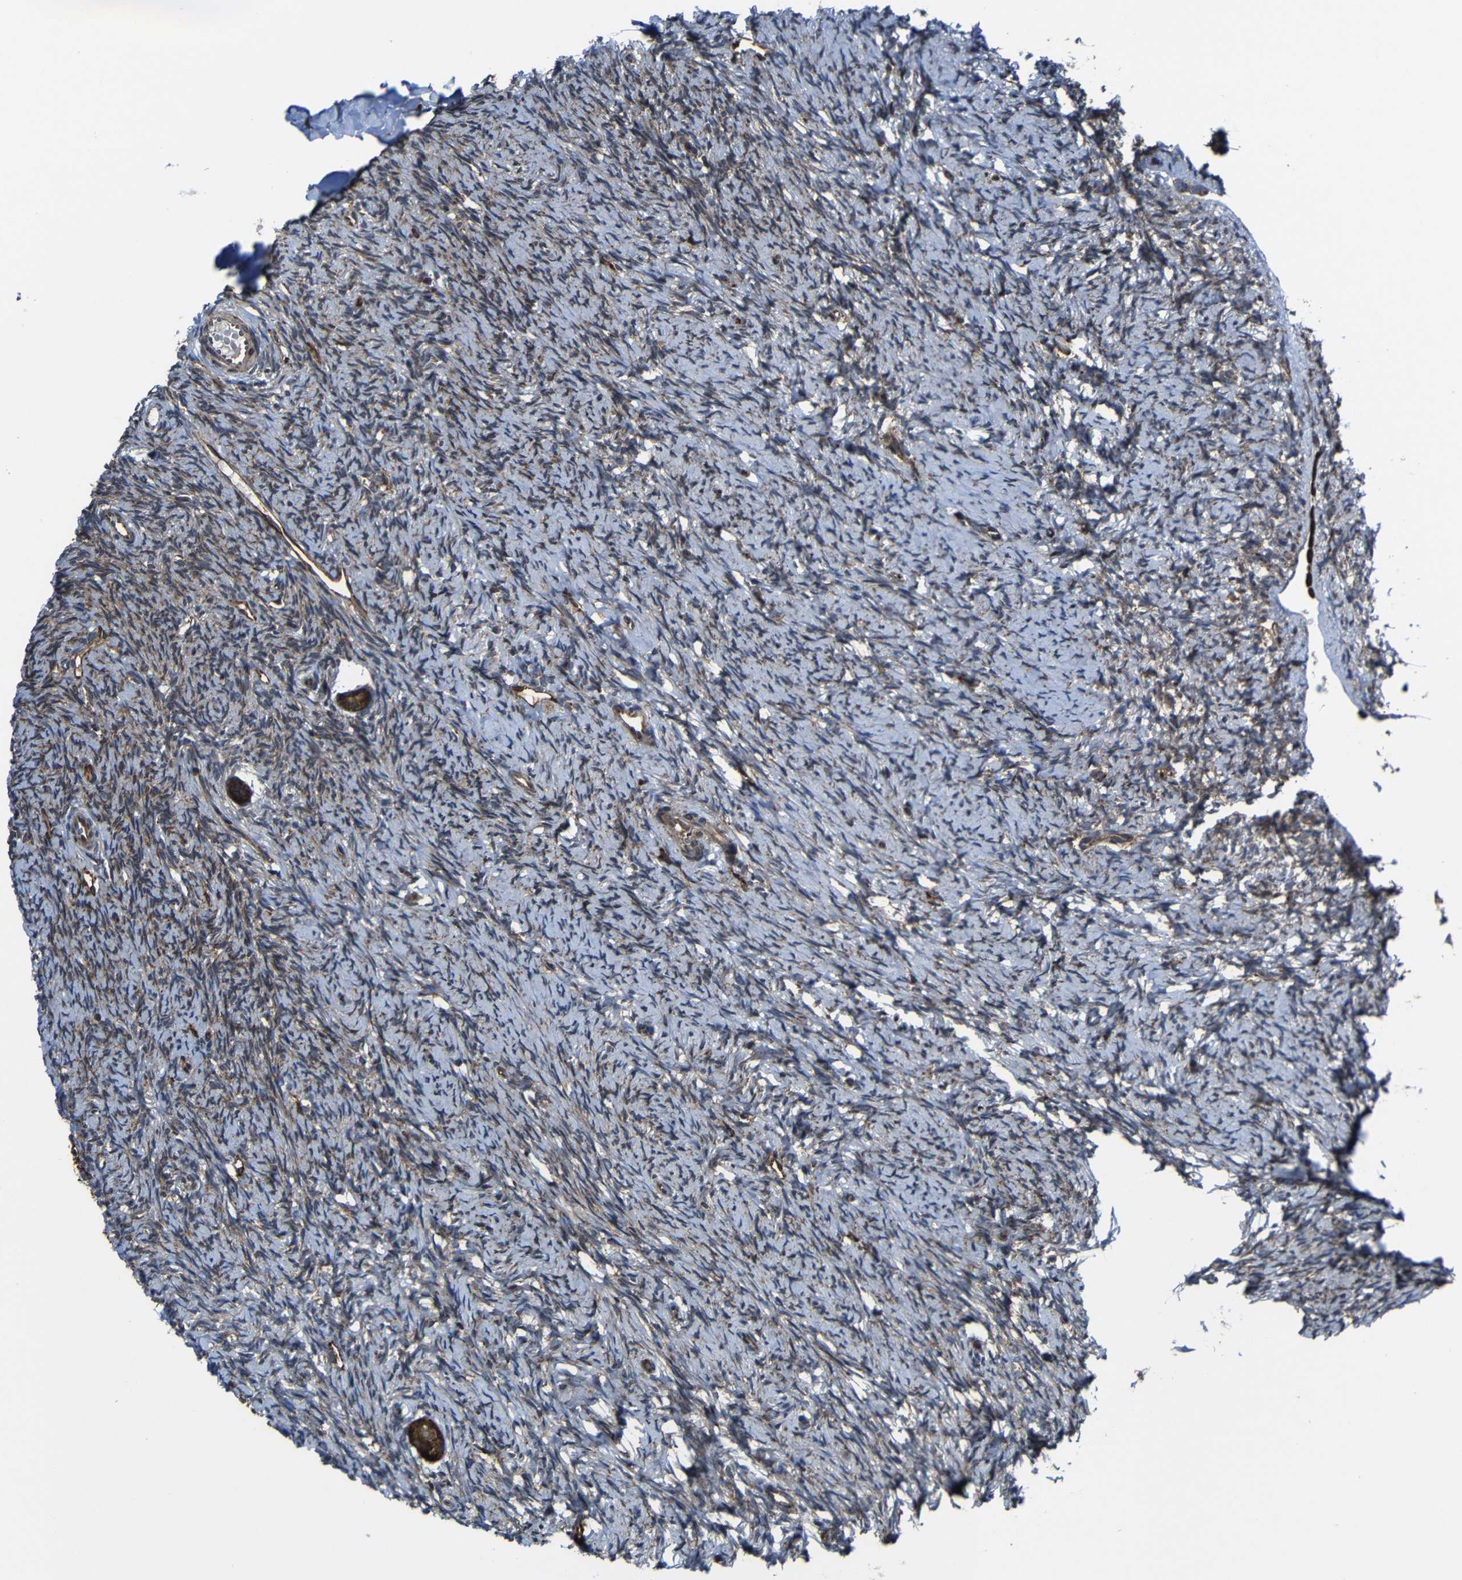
{"staining": {"intensity": "strong", "quantity": ">75%", "location": "cytoplasmic/membranous"}, "tissue": "ovary", "cell_type": "Follicle cells", "image_type": "normal", "snomed": [{"axis": "morphology", "description": "Normal tissue, NOS"}, {"axis": "topography", "description": "Ovary"}], "caption": "Immunohistochemistry (IHC) of normal human ovary shows high levels of strong cytoplasmic/membranous expression in approximately >75% of follicle cells.", "gene": "KIAA0513", "patient": {"sex": "female", "age": 33}}